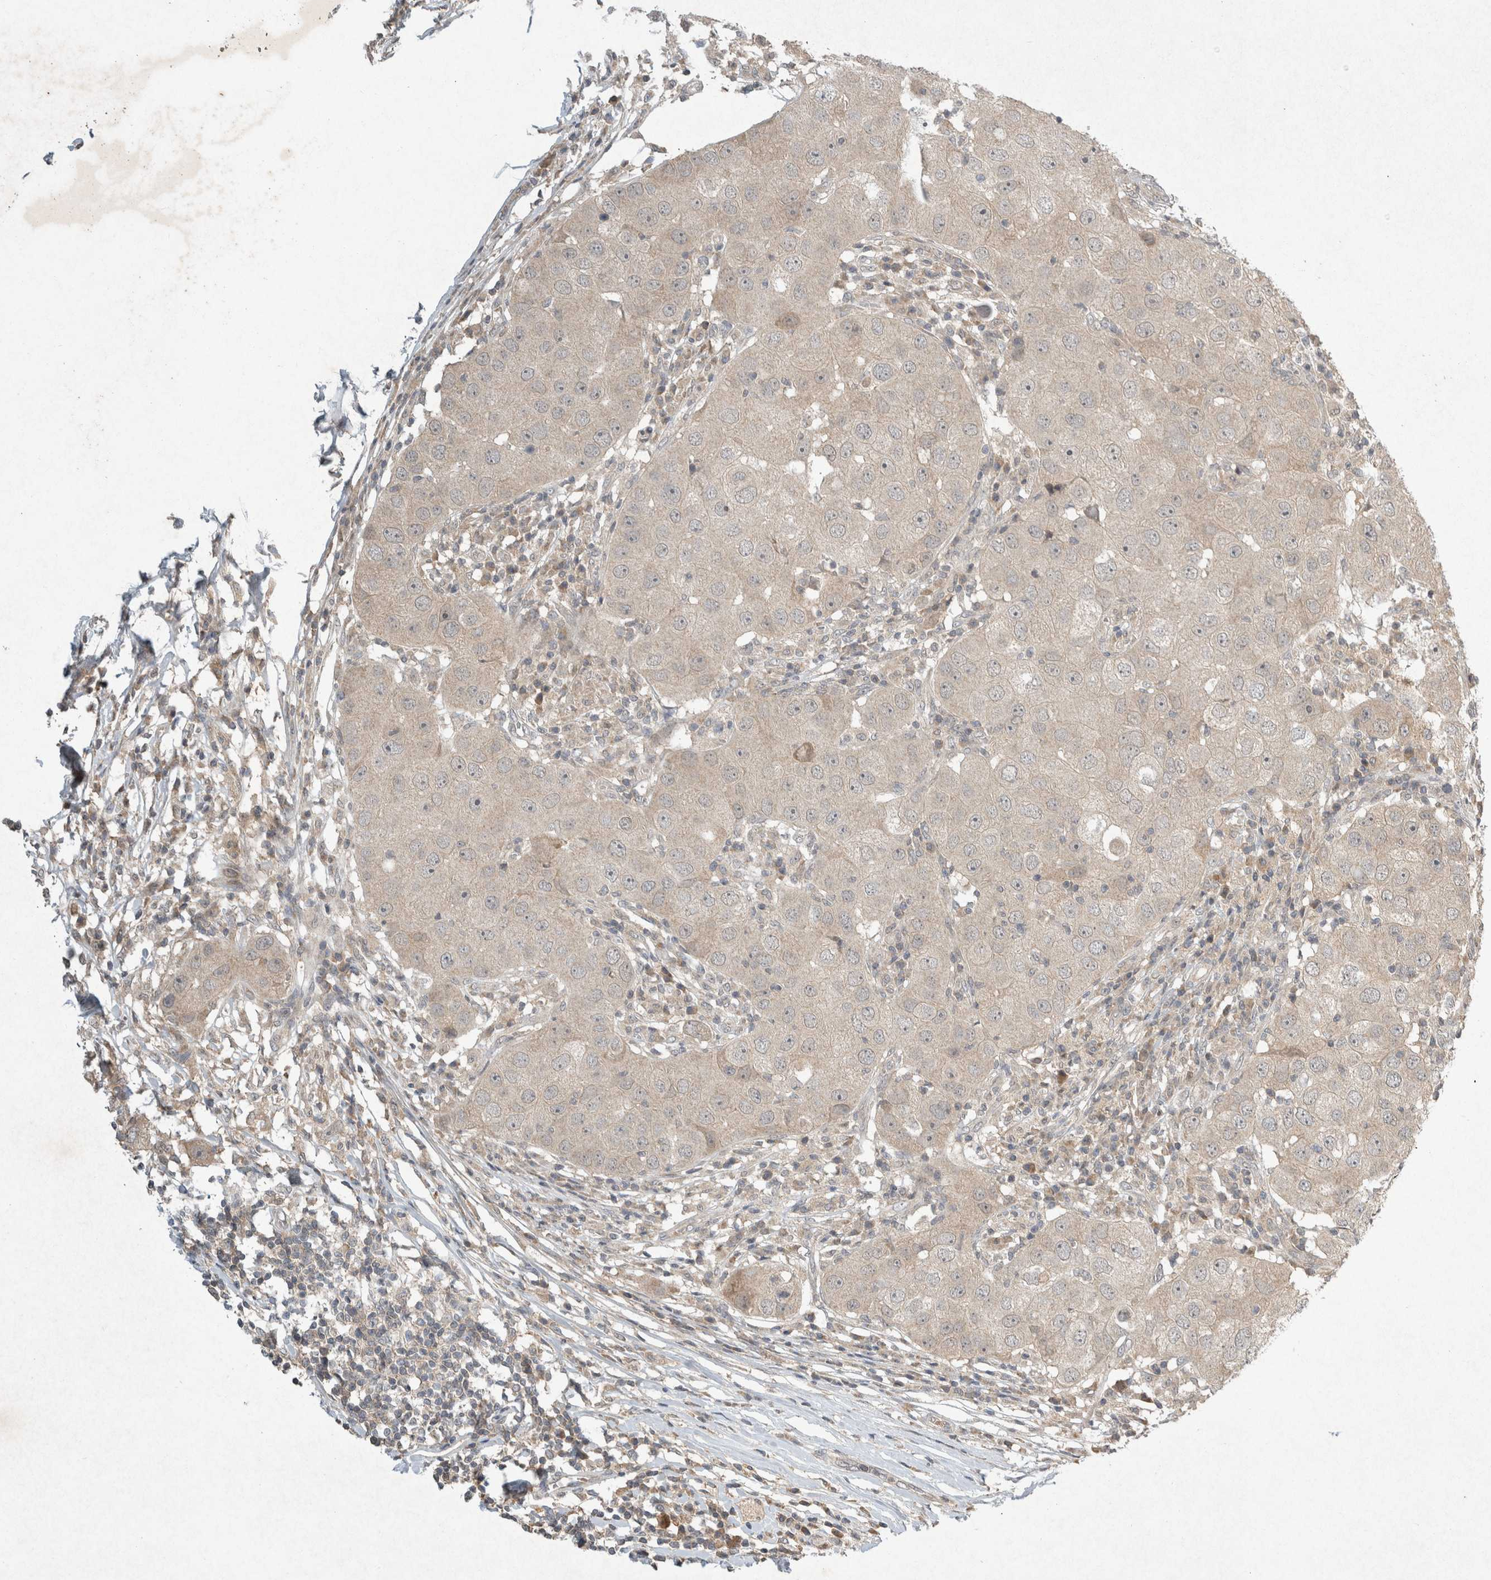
{"staining": {"intensity": "weak", "quantity": "25%-75%", "location": "cytoplasmic/membranous"}, "tissue": "breast cancer", "cell_type": "Tumor cells", "image_type": "cancer", "snomed": [{"axis": "morphology", "description": "Duct carcinoma"}, {"axis": "topography", "description": "Breast"}], "caption": "Brown immunohistochemical staining in human intraductal carcinoma (breast) demonstrates weak cytoplasmic/membranous expression in about 25%-75% of tumor cells.", "gene": "LOXL2", "patient": {"sex": "female", "age": 27}}